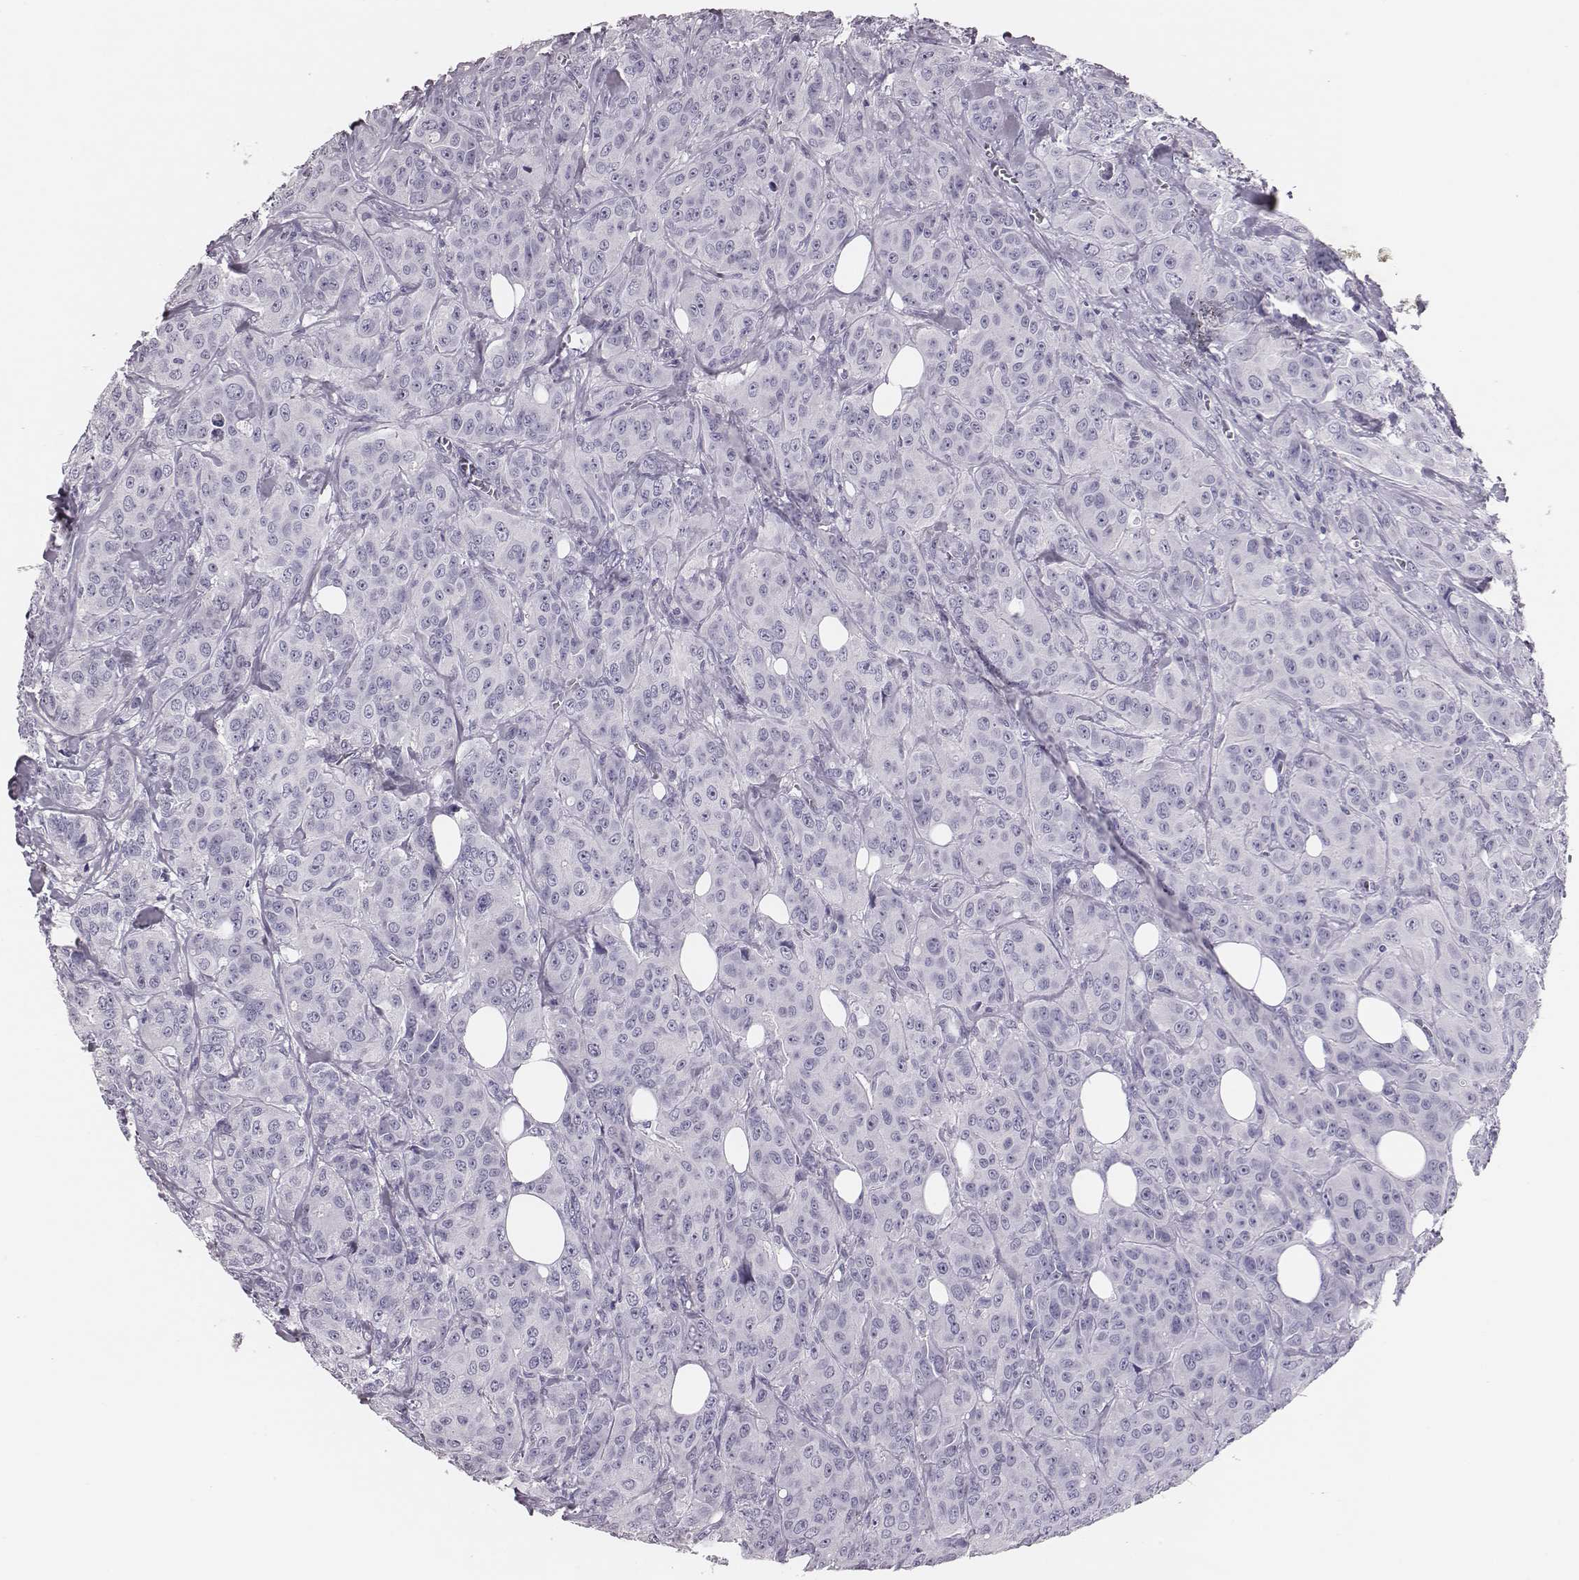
{"staining": {"intensity": "negative", "quantity": "none", "location": "none"}, "tissue": "breast cancer", "cell_type": "Tumor cells", "image_type": "cancer", "snomed": [{"axis": "morphology", "description": "Duct carcinoma"}, {"axis": "topography", "description": "Breast"}], "caption": "There is no significant staining in tumor cells of breast cancer (invasive ductal carcinoma).", "gene": "H1-6", "patient": {"sex": "female", "age": 43}}